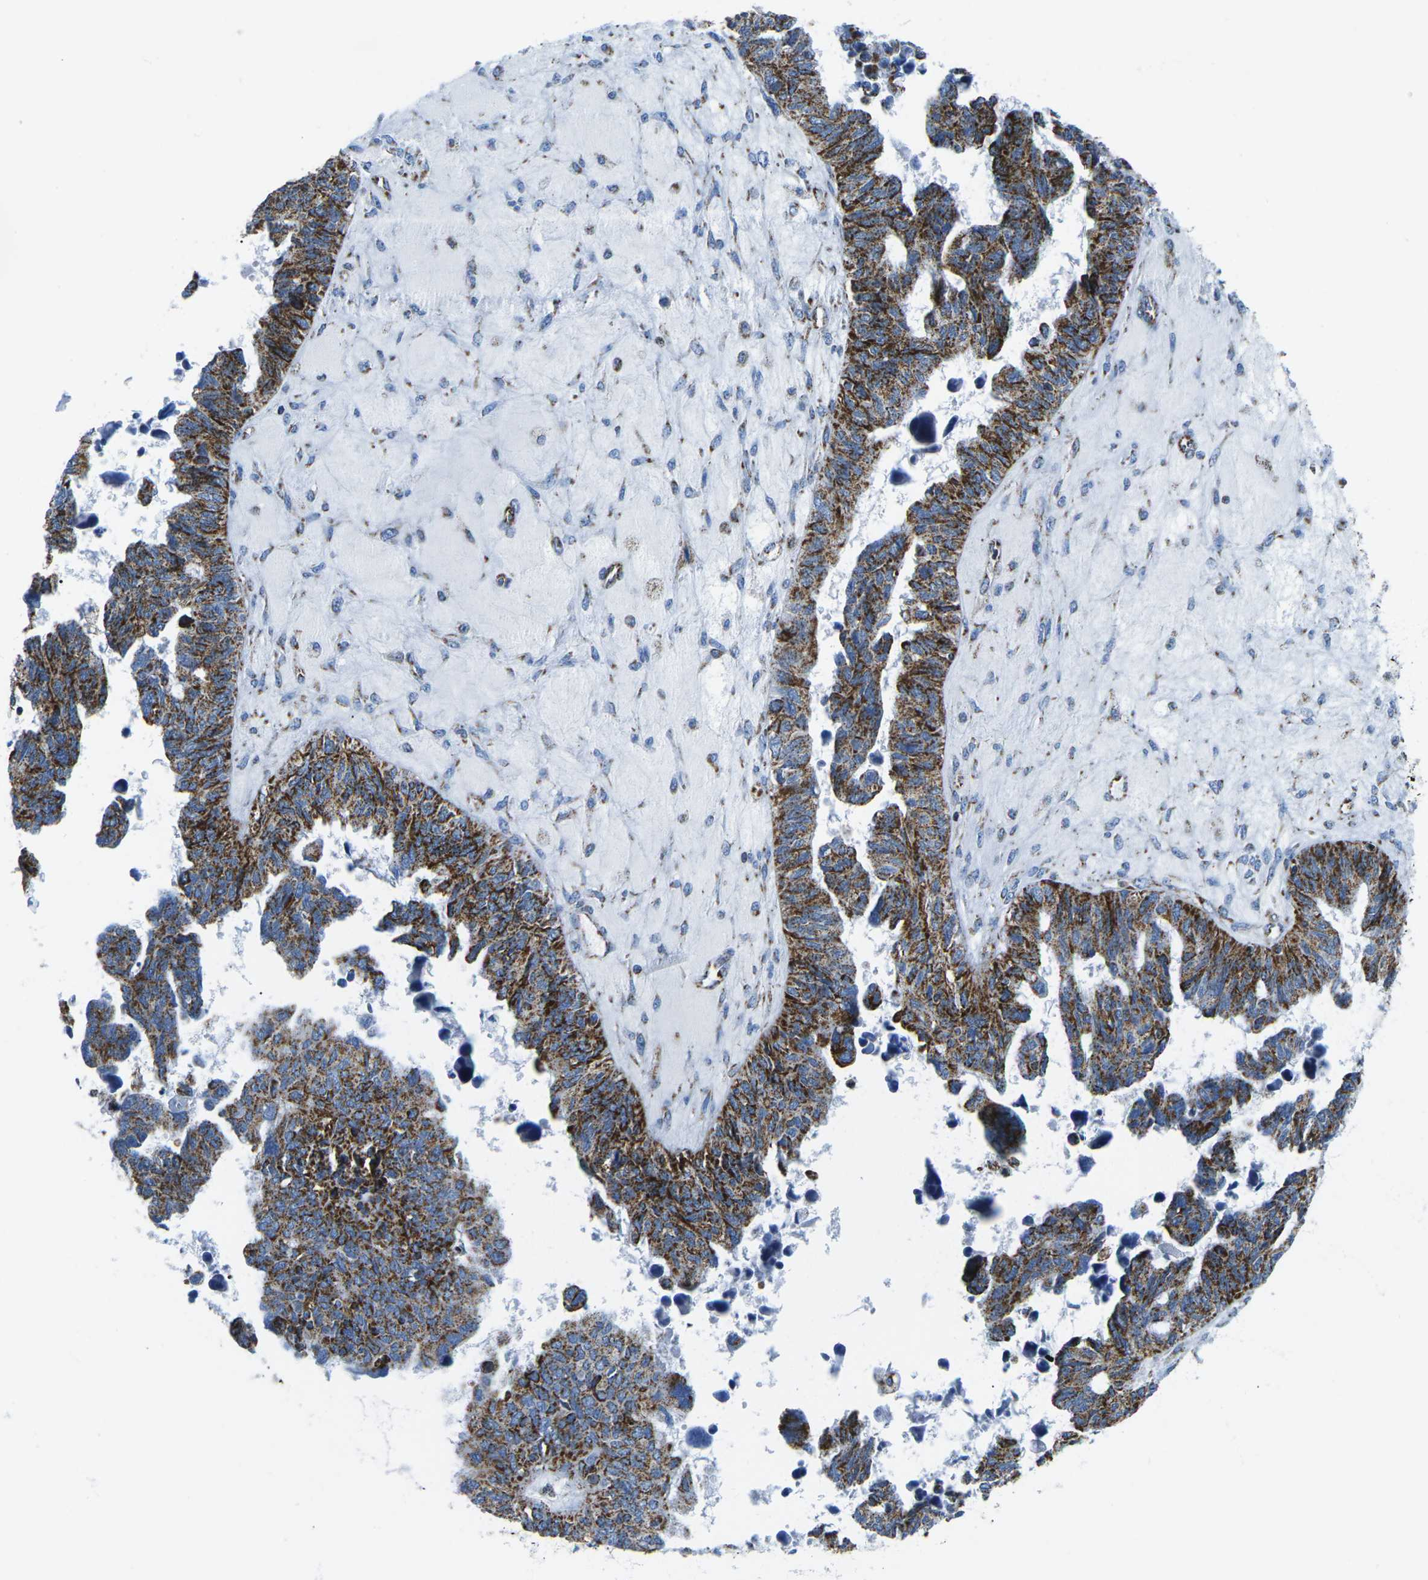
{"staining": {"intensity": "strong", "quantity": ">75%", "location": "cytoplasmic/membranous"}, "tissue": "ovarian cancer", "cell_type": "Tumor cells", "image_type": "cancer", "snomed": [{"axis": "morphology", "description": "Cystadenocarcinoma, serous, NOS"}, {"axis": "topography", "description": "Ovary"}], "caption": "A photomicrograph of ovarian cancer (serous cystadenocarcinoma) stained for a protein displays strong cytoplasmic/membranous brown staining in tumor cells. (DAB IHC with brightfield microscopy, high magnification).", "gene": "COX6C", "patient": {"sex": "female", "age": 79}}